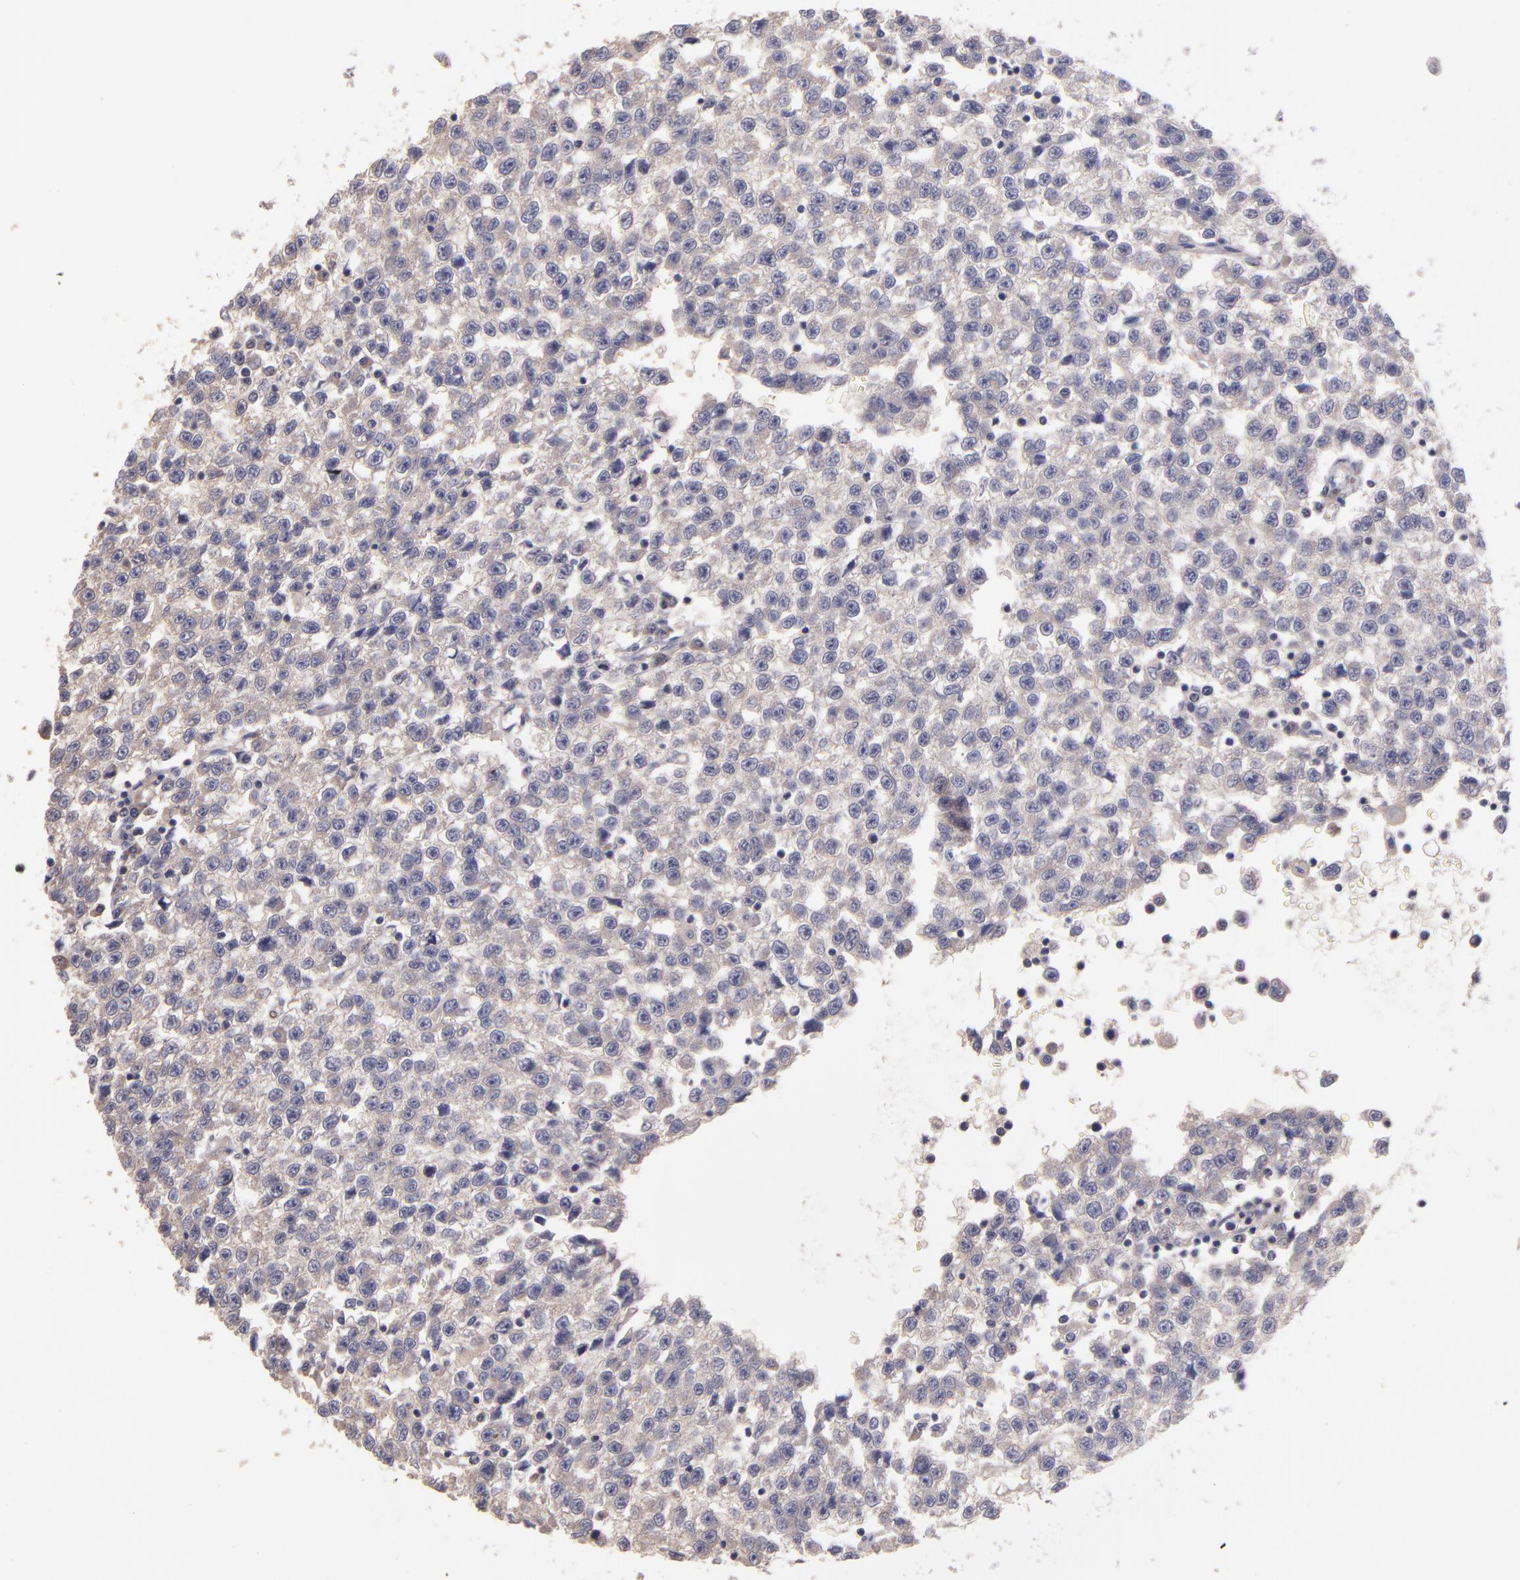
{"staining": {"intensity": "negative", "quantity": "none", "location": "none"}, "tissue": "testis cancer", "cell_type": "Tumor cells", "image_type": "cancer", "snomed": [{"axis": "morphology", "description": "Seminoma, NOS"}, {"axis": "topography", "description": "Testis"}], "caption": "Immunohistochemical staining of human testis seminoma shows no significant expression in tumor cells. (Immunohistochemistry (ihc), brightfield microscopy, high magnification).", "gene": "GNAZ", "patient": {"sex": "male", "age": 35}}